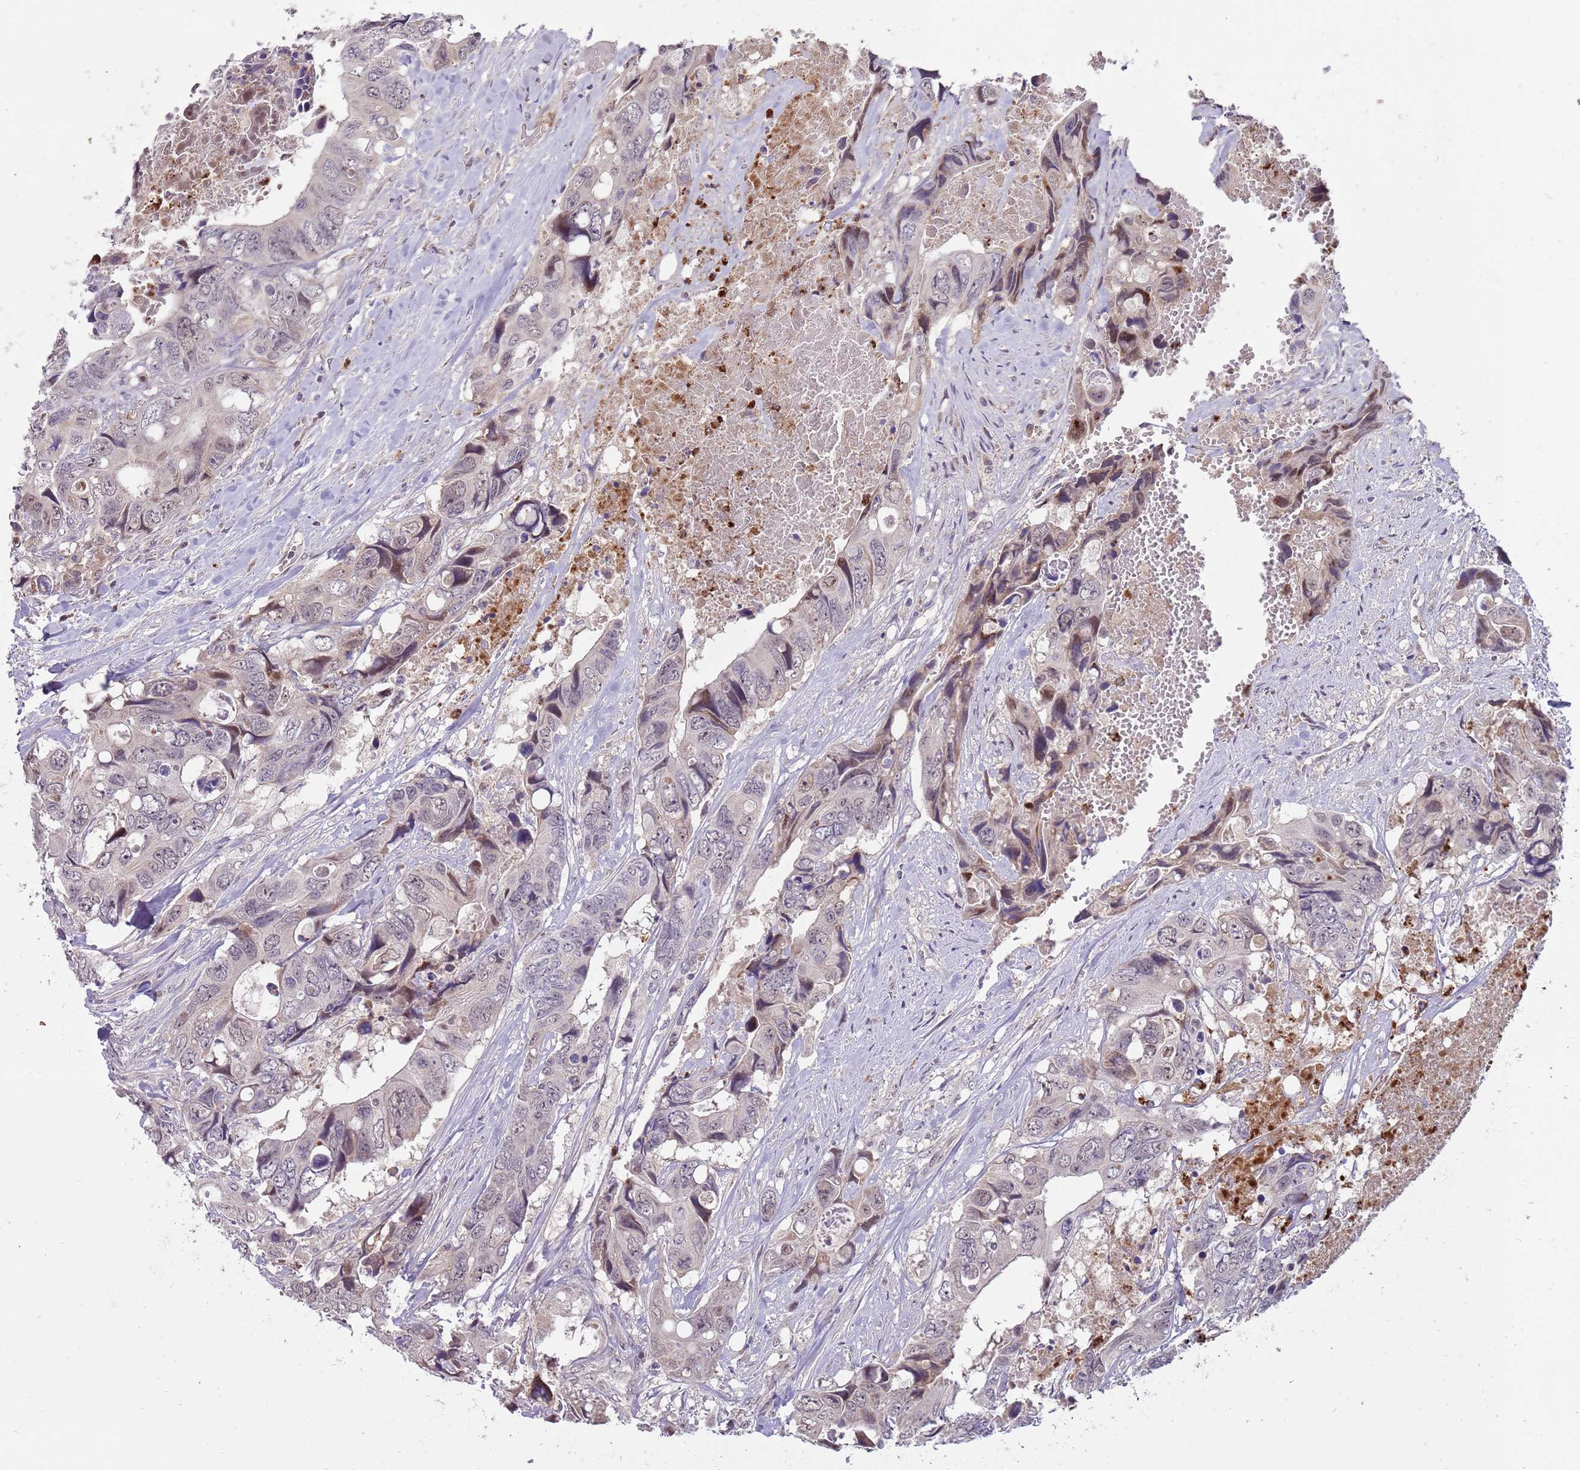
{"staining": {"intensity": "weak", "quantity": "<25%", "location": "nuclear"}, "tissue": "colorectal cancer", "cell_type": "Tumor cells", "image_type": "cancer", "snomed": [{"axis": "morphology", "description": "Adenocarcinoma, NOS"}, {"axis": "topography", "description": "Rectum"}], "caption": "DAB (3,3'-diaminobenzidine) immunohistochemical staining of colorectal cancer shows no significant staining in tumor cells. Brightfield microscopy of immunohistochemistry (IHC) stained with DAB (3,3'-diaminobenzidine) (brown) and hematoxylin (blue), captured at high magnification.", "gene": "NBPF6", "patient": {"sex": "male", "age": 57}}